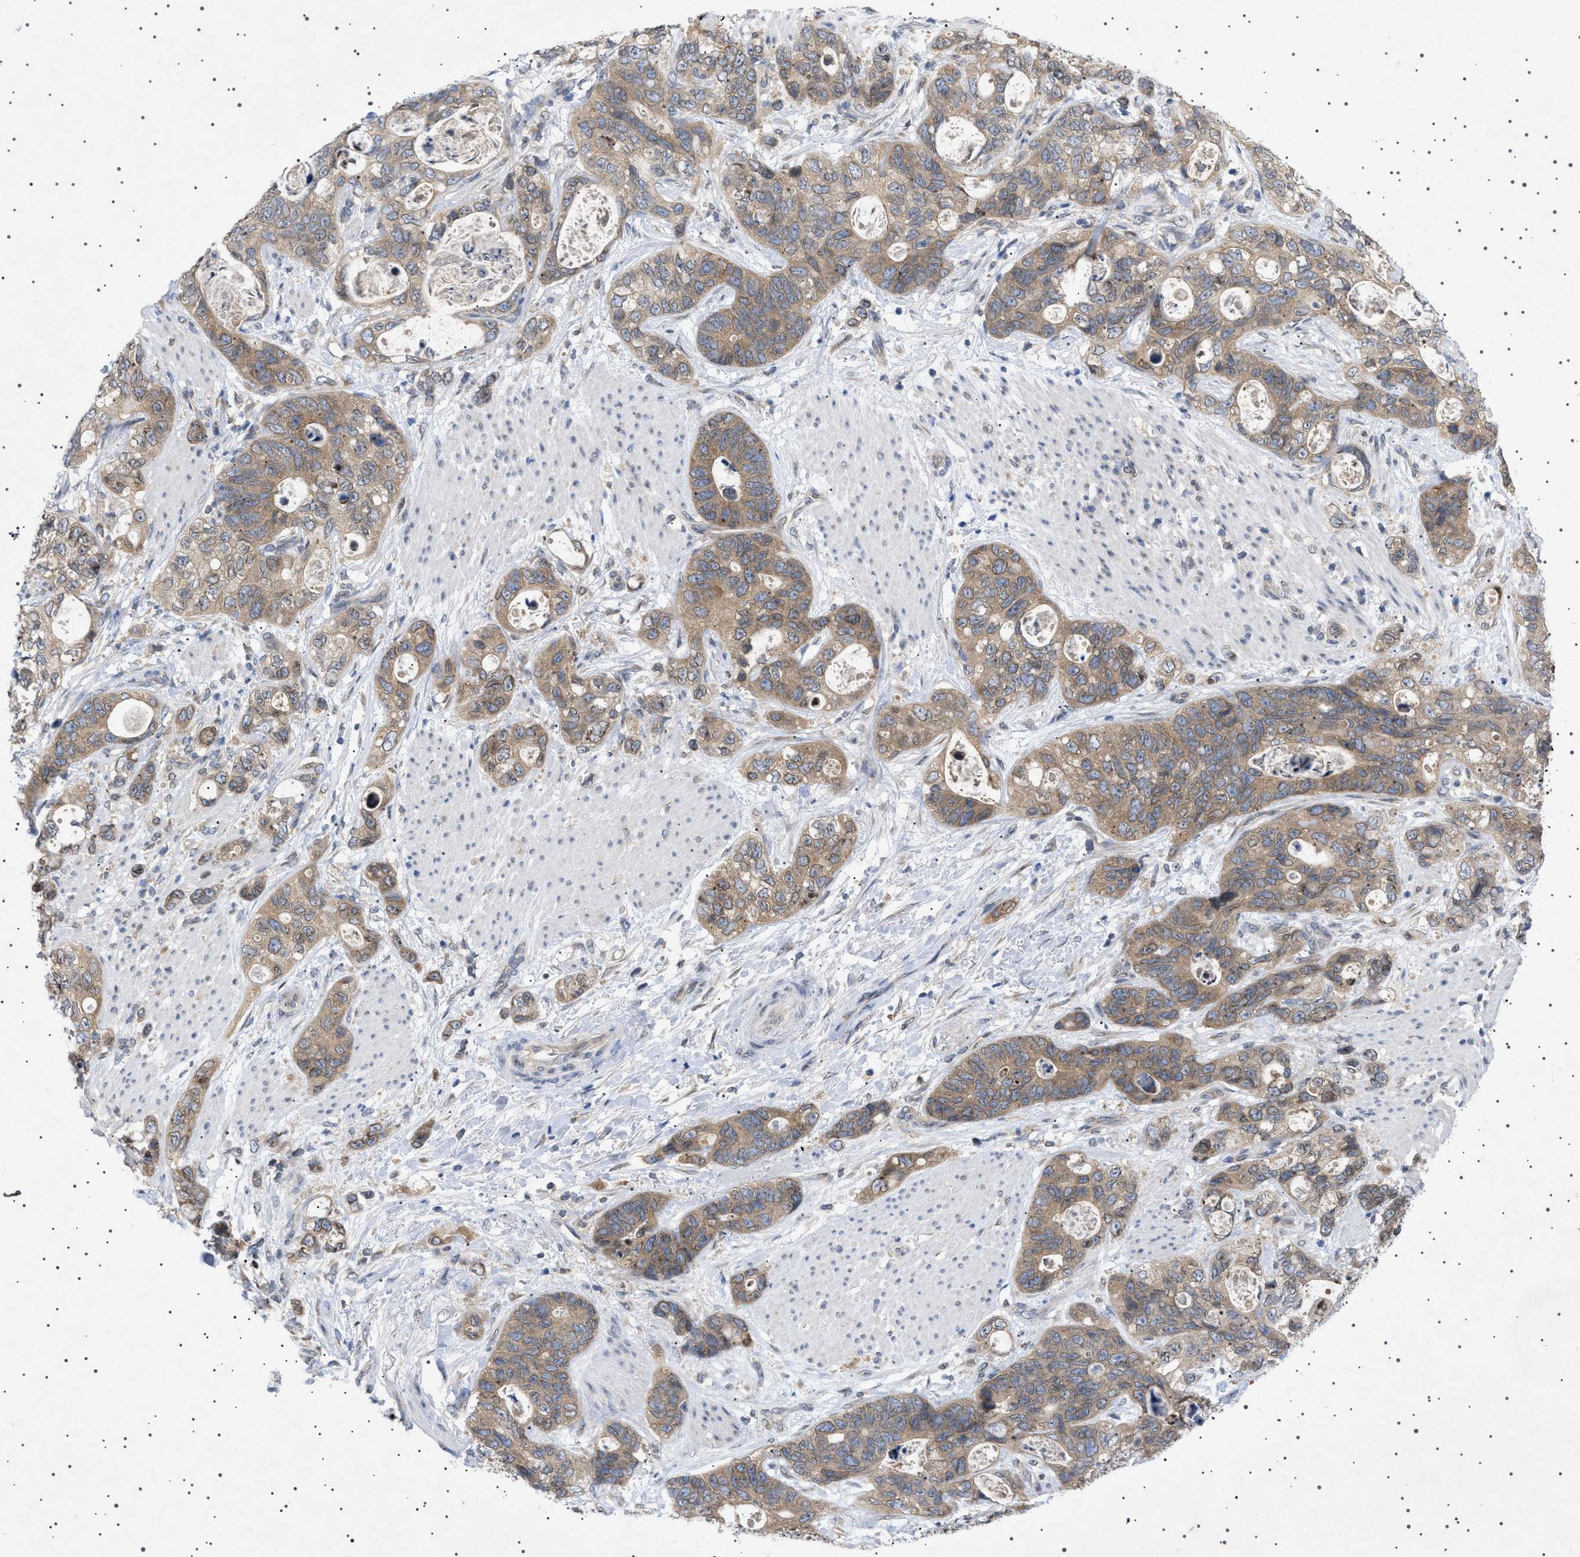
{"staining": {"intensity": "moderate", "quantity": ">75%", "location": "cytoplasmic/membranous"}, "tissue": "stomach cancer", "cell_type": "Tumor cells", "image_type": "cancer", "snomed": [{"axis": "morphology", "description": "Normal tissue, NOS"}, {"axis": "morphology", "description": "Adenocarcinoma, NOS"}, {"axis": "topography", "description": "Stomach"}], "caption": "Immunohistochemical staining of adenocarcinoma (stomach) shows medium levels of moderate cytoplasmic/membranous staining in about >75% of tumor cells.", "gene": "NUP93", "patient": {"sex": "female", "age": 89}}